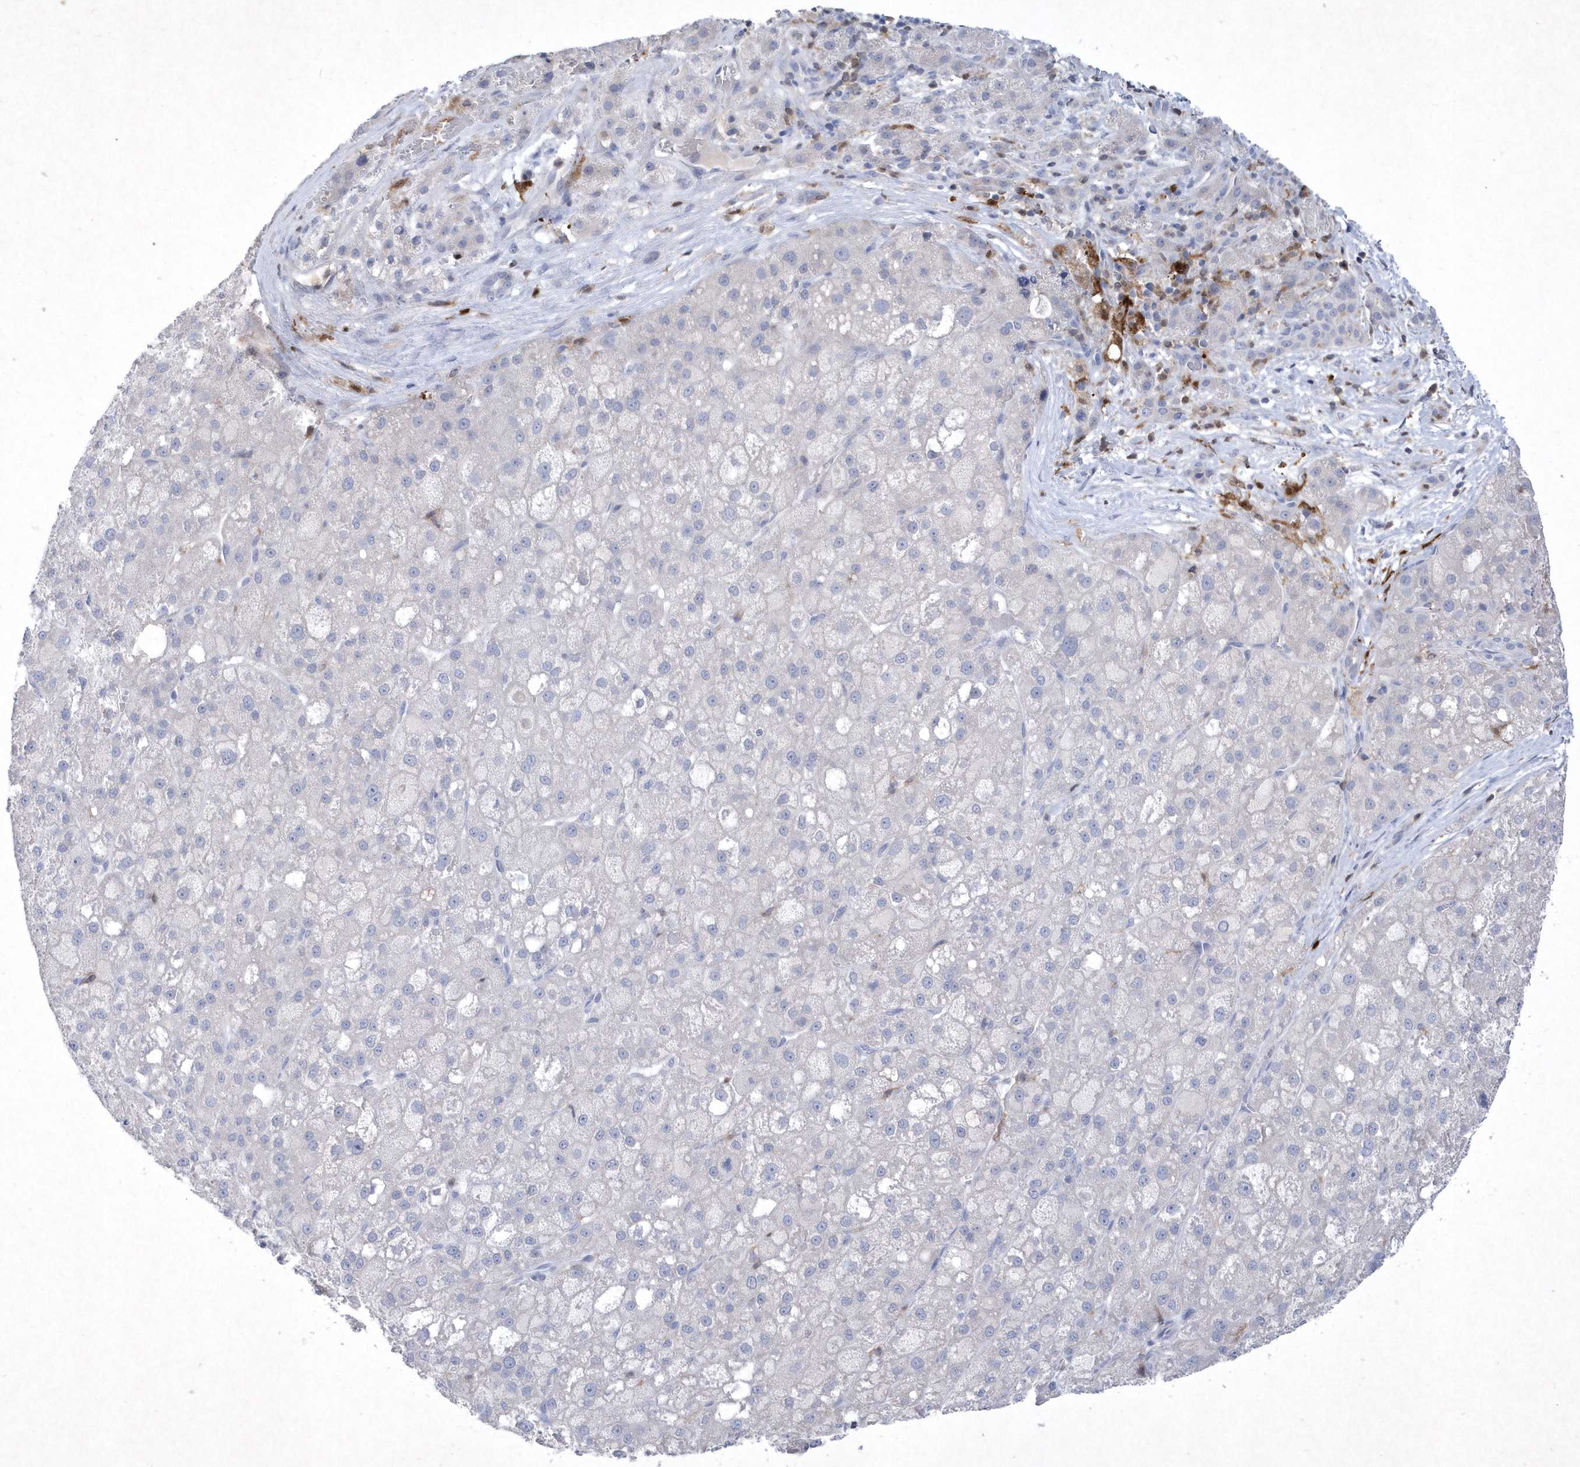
{"staining": {"intensity": "negative", "quantity": "none", "location": "none"}, "tissue": "liver cancer", "cell_type": "Tumor cells", "image_type": "cancer", "snomed": [{"axis": "morphology", "description": "Carcinoma, Hepatocellular, NOS"}, {"axis": "topography", "description": "Liver"}], "caption": "DAB immunohistochemical staining of human liver cancer reveals no significant staining in tumor cells.", "gene": "BHLHA15", "patient": {"sex": "male", "age": 57}}